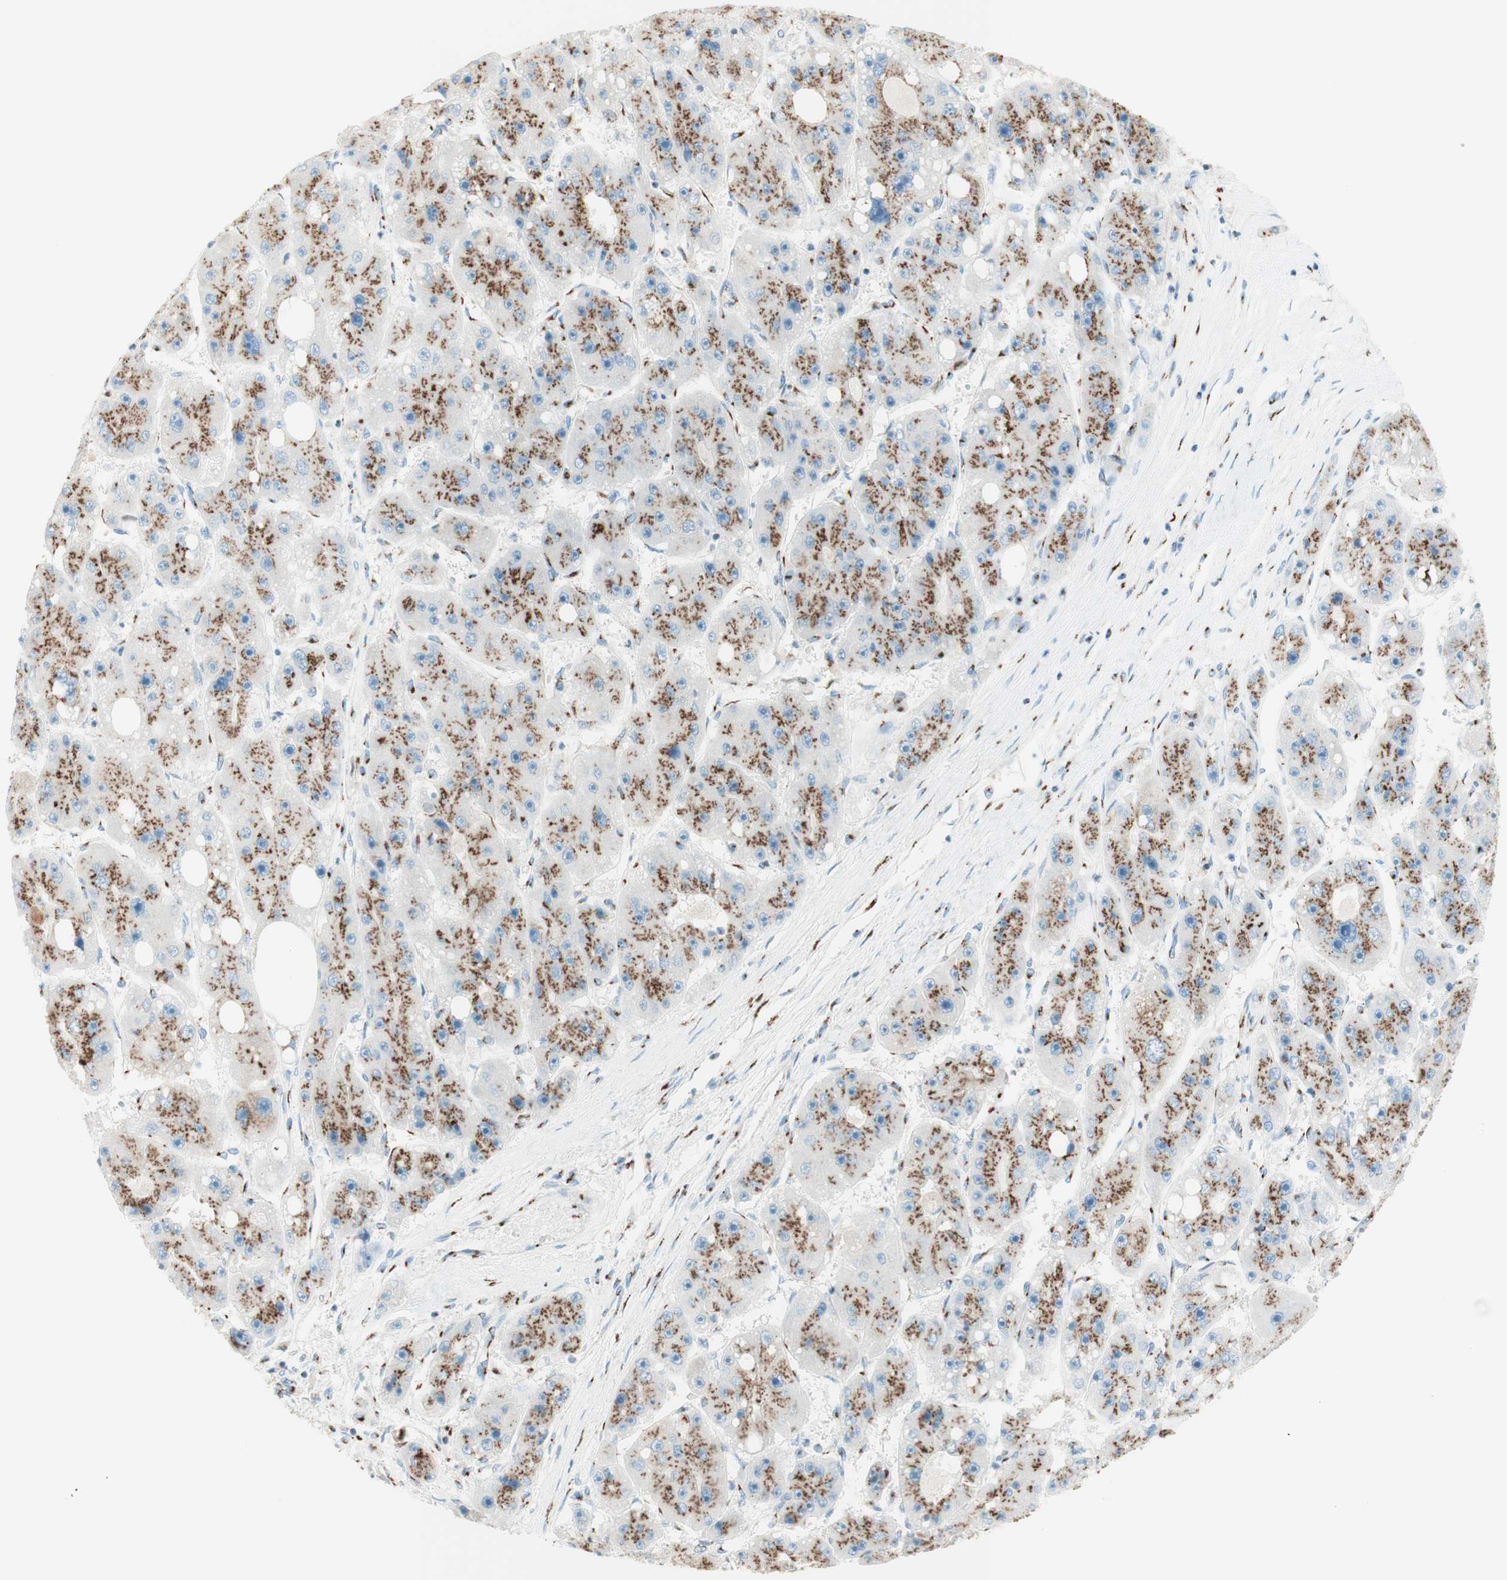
{"staining": {"intensity": "moderate", "quantity": ">75%", "location": "cytoplasmic/membranous"}, "tissue": "liver cancer", "cell_type": "Tumor cells", "image_type": "cancer", "snomed": [{"axis": "morphology", "description": "Carcinoma, Hepatocellular, NOS"}, {"axis": "topography", "description": "Liver"}], "caption": "This is an image of immunohistochemistry (IHC) staining of liver cancer (hepatocellular carcinoma), which shows moderate staining in the cytoplasmic/membranous of tumor cells.", "gene": "GOLGB1", "patient": {"sex": "female", "age": 61}}